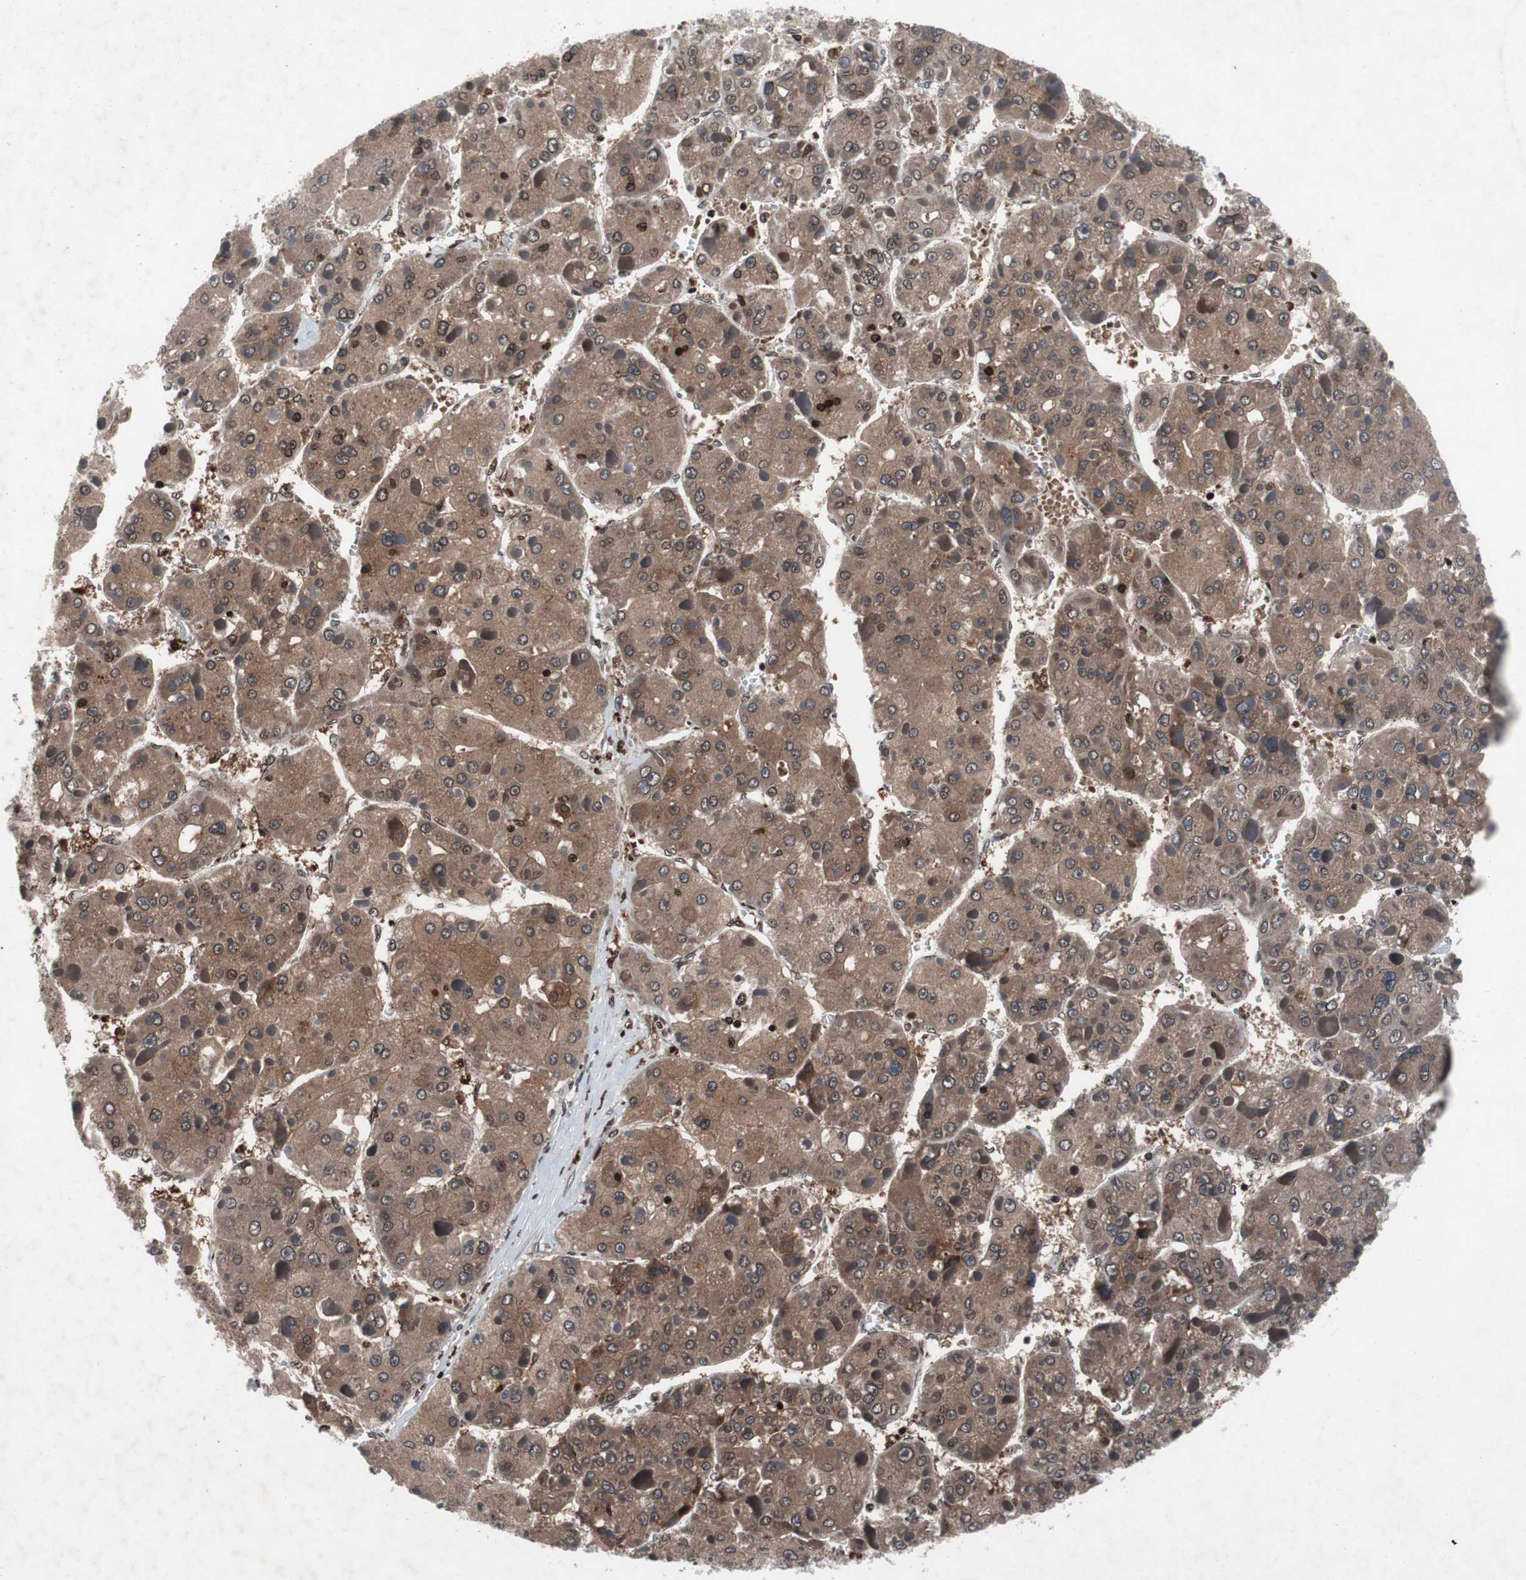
{"staining": {"intensity": "moderate", "quantity": ">75%", "location": "cytoplasmic/membranous,nuclear"}, "tissue": "liver cancer", "cell_type": "Tumor cells", "image_type": "cancer", "snomed": [{"axis": "morphology", "description": "Carcinoma, Hepatocellular, NOS"}, {"axis": "topography", "description": "Liver"}], "caption": "This histopathology image exhibits liver cancer stained with immunohistochemistry to label a protein in brown. The cytoplasmic/membranous and nuclear of tumor cells show moderate positivity for the protein. Nuclei are counter-stained blue.", "gene": "MUTYH", "patient": {"sex": "female", "age": 73}}